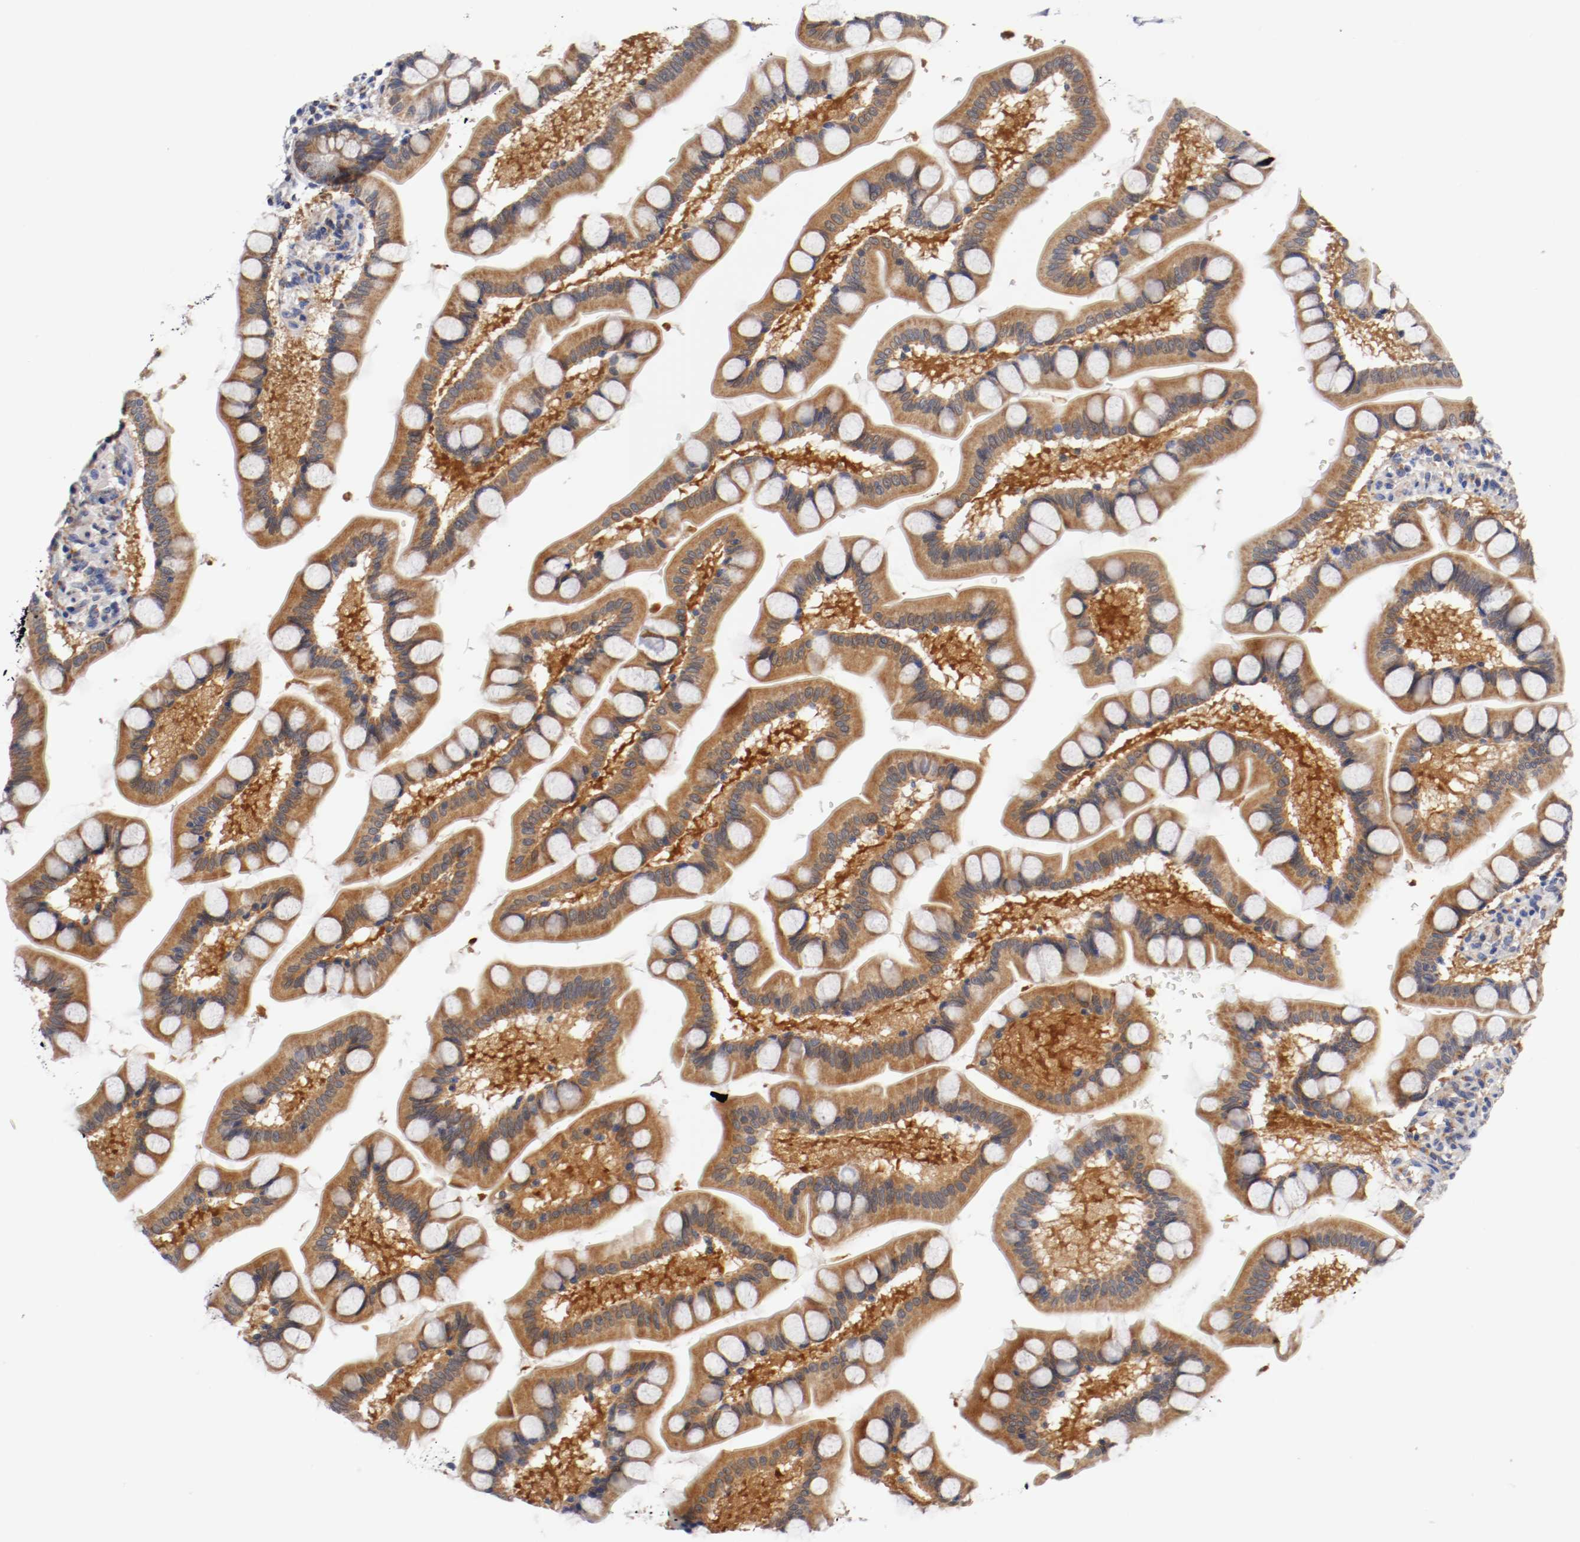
{"staining": {"intensity": "strong", "quantity": ">75%", "location": "cytoplasmic/membranous"}, "tissue": "small intestine", "cell_type": "Glandular cells", "image_type": "normal", "snomed": [{"axis": "morphology", "description": "Normal tissue, NOS"}, {"axis": "topography", "description": "Small intestine"}], "caption": "Immunohistochemistry (IHC) image of benign small intestine: human small intestine stained using IHC shows high levels of strong protein expression localized specifically in the cytoplasmic/membranous of glandular cells, appearing as a cytoplasmic/membranous brown color.", "gene": "PCSK6", "patient": {"sex": "male", "age": 41}}